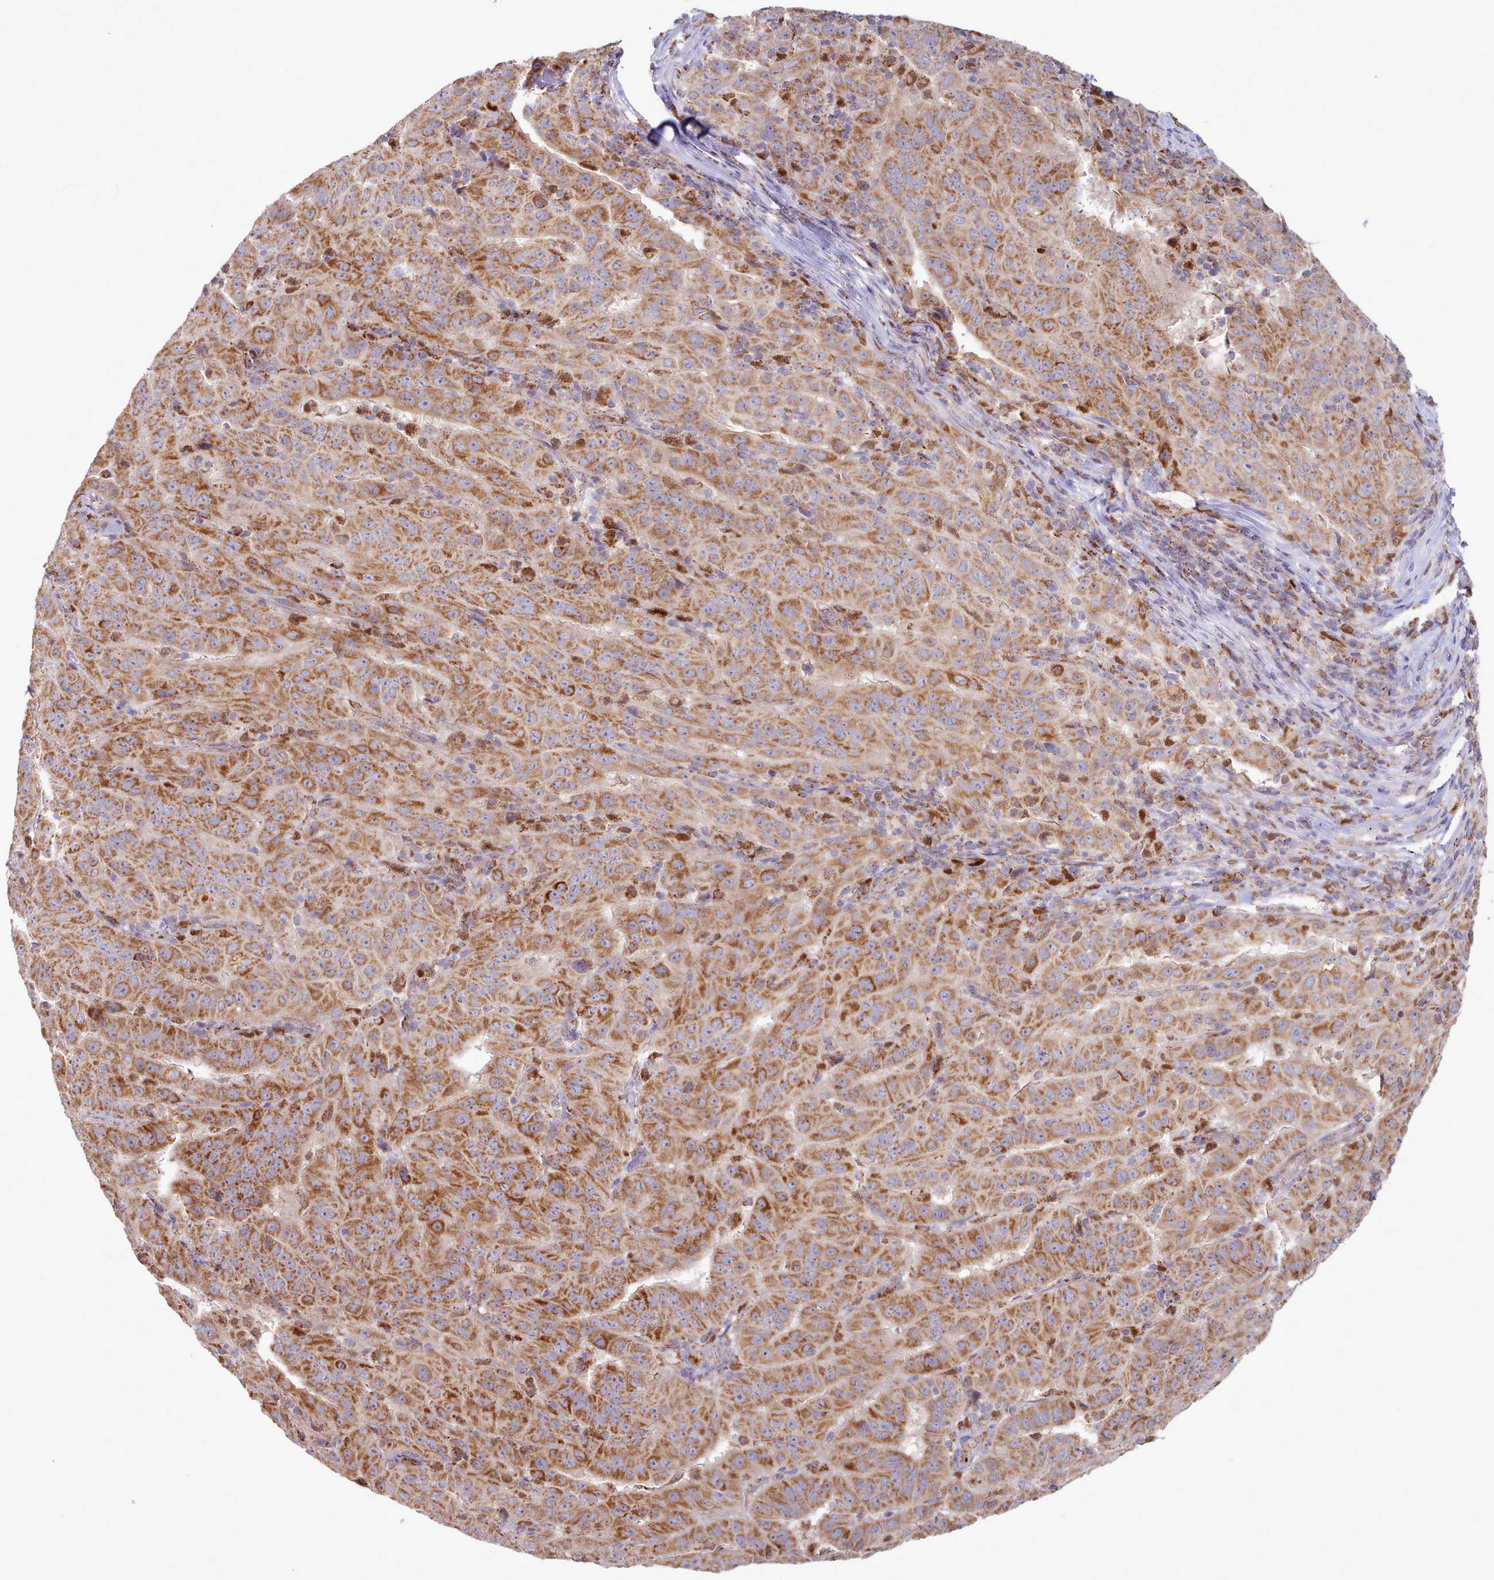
{"staining": {"intensity": "moderate", "quantity": ">75%", "location": "cytoplasmic/membranous"}, "tissue": "pancreatic cancer", "cell_type": "Tumor cells", "image_type": "cancer", "snomed": [{"axis": "morphology", "description": "Adenocarcinoma, NOS"}, {"axis": "topography", "description": "Pancreas"}], "caption": "A micrograph of pancreatic cancer (adenocarcinoma) stained for a protein demonstrates moderate cytoplasmic/membranous brown staining in tumor cells.", "gene": "HSDL2", "patient": {"sex": "male", "age": 63}}